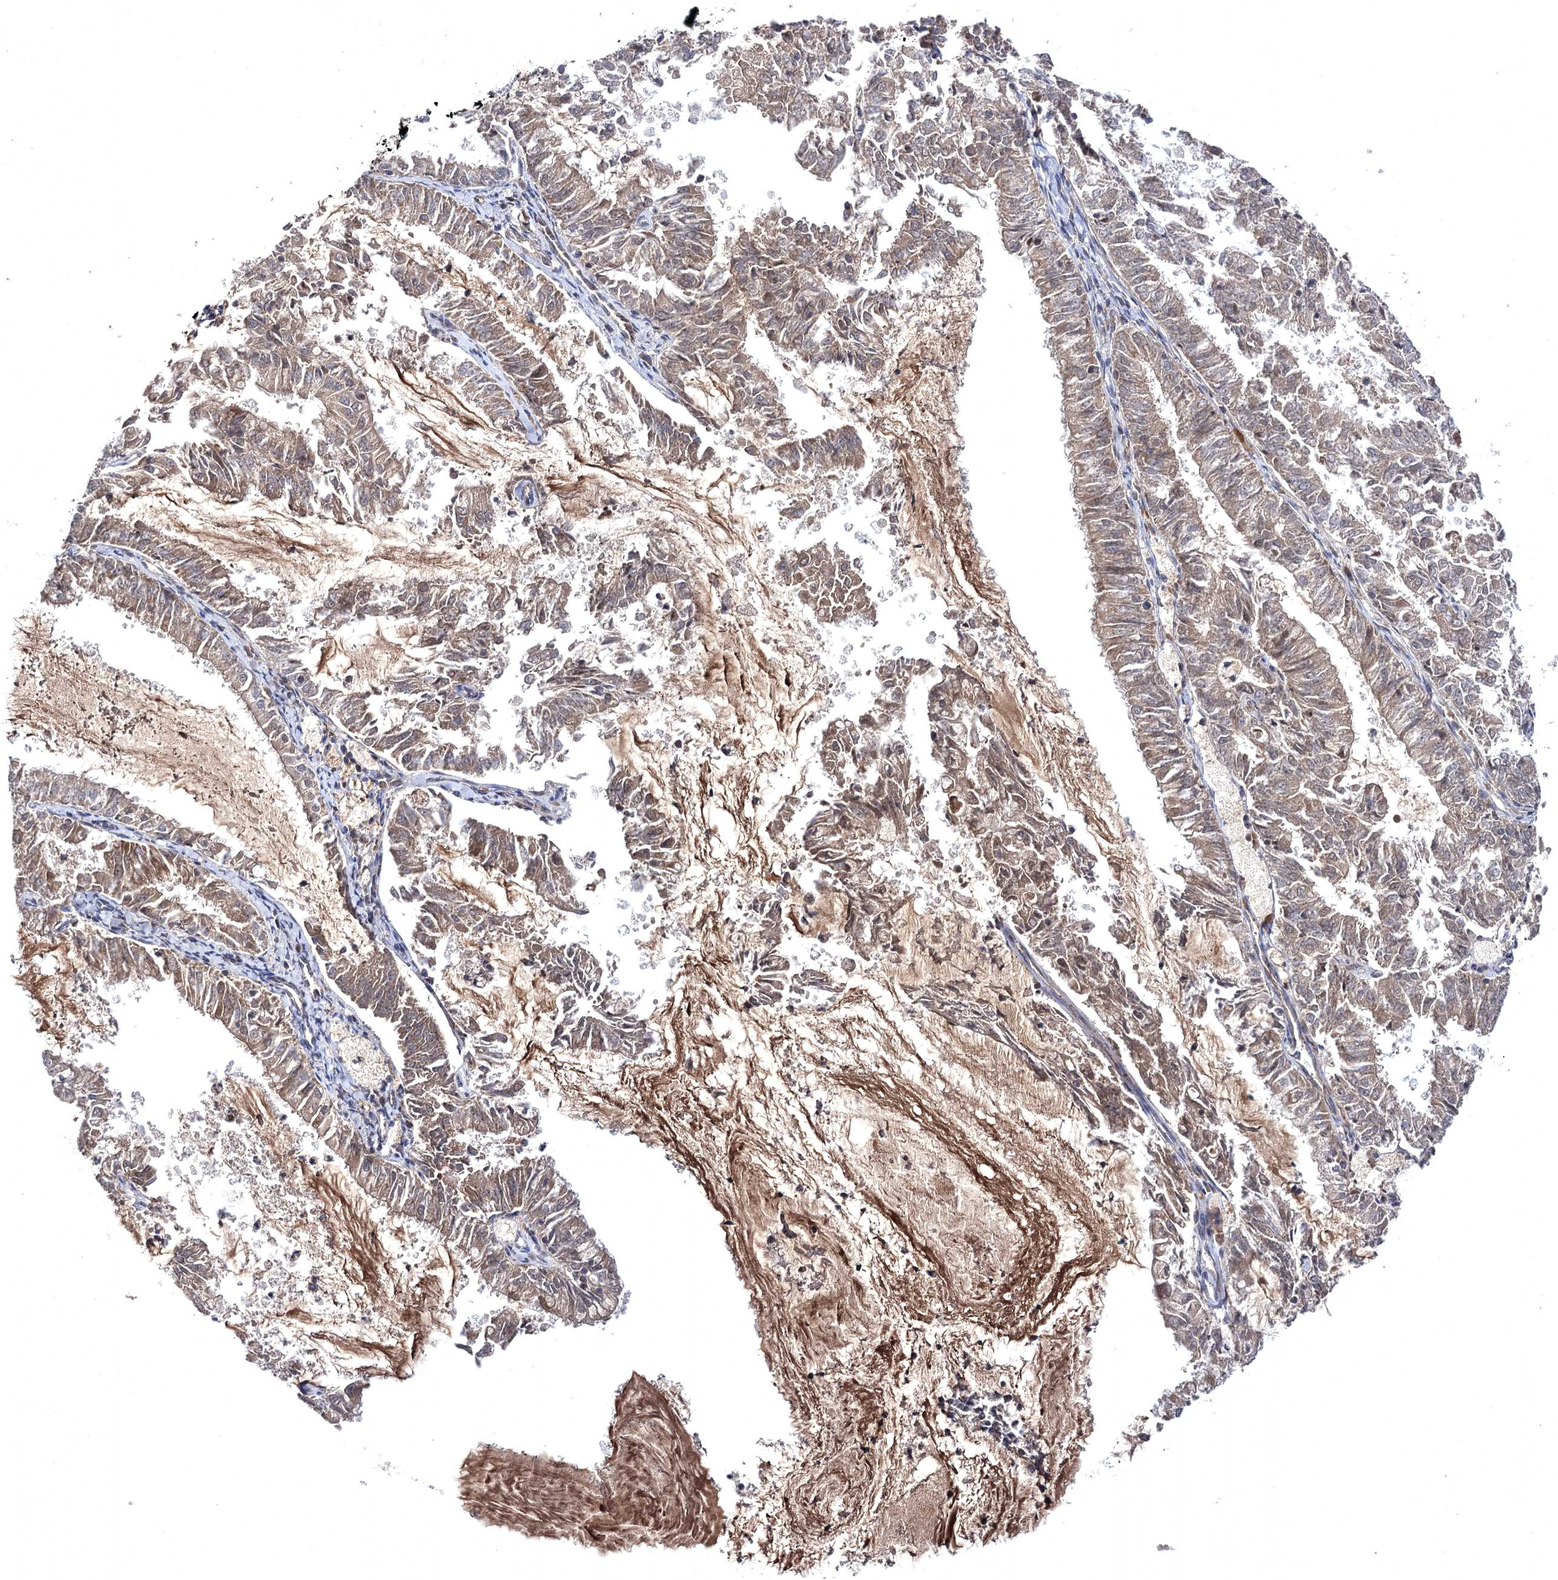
{"staining": {"intensity": "weak", "quantity": ">75%", "location": "cytoplasmic/membranous"}, "tissue": "endometrial cancer", "cell_type": "Tumor cells", "image_type": "cancer", "snomed": [{"axis": "morphology", "description": "Adenocarcinoma, NOS"}, {"axis": "topography", "description": "Endometrium"}], "caption": "Immunohistochemical staining of endometrial cancer (adenocarcinoma) displays weak cytoplasmic/membranous protein positivity in approximately >75% of tumor cells.", "gene": "BCR", "patient": {"sex": "female", "age": 57}}